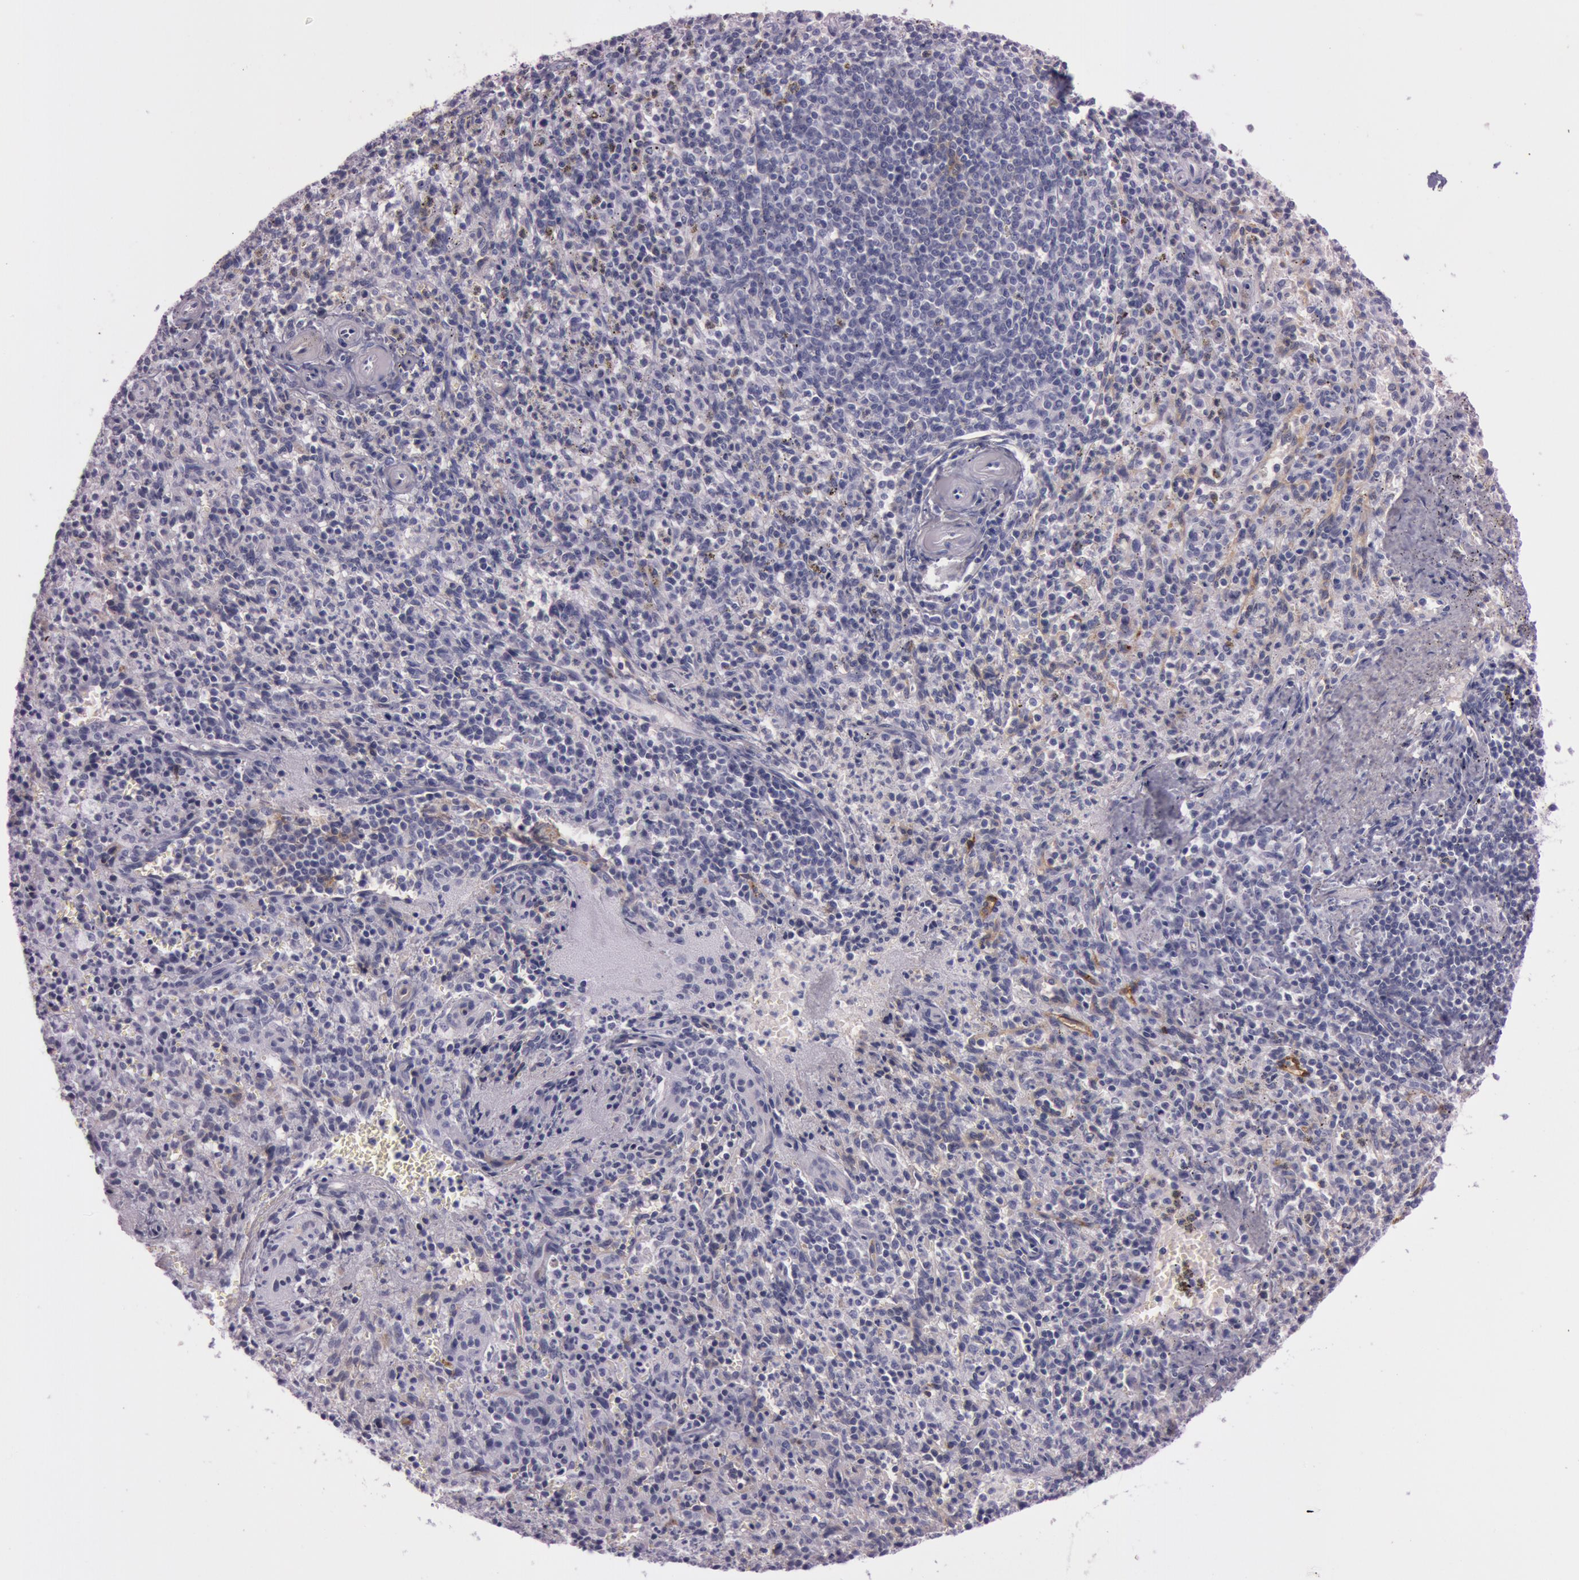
{"staining": {"intensity": "negative", "quantity": "none", "location": "none"}, "tissue": "spleen", "cell_type": "Cells in red pulp", "image_type": "normal", "snomed": [{"axis": "morphology", "description": "Normal tissue, NOS"}, {"axis": "topography", "description": "Spleen"}], "caption": "Protein analysis of normal spleen shows no significant staining in cells in red pulp. (DAB immunohistochemistry (IHC) with hematoxylin counter stain).", "gene": "FOLH1", "patient": {"sex": "male", "age": 72}}